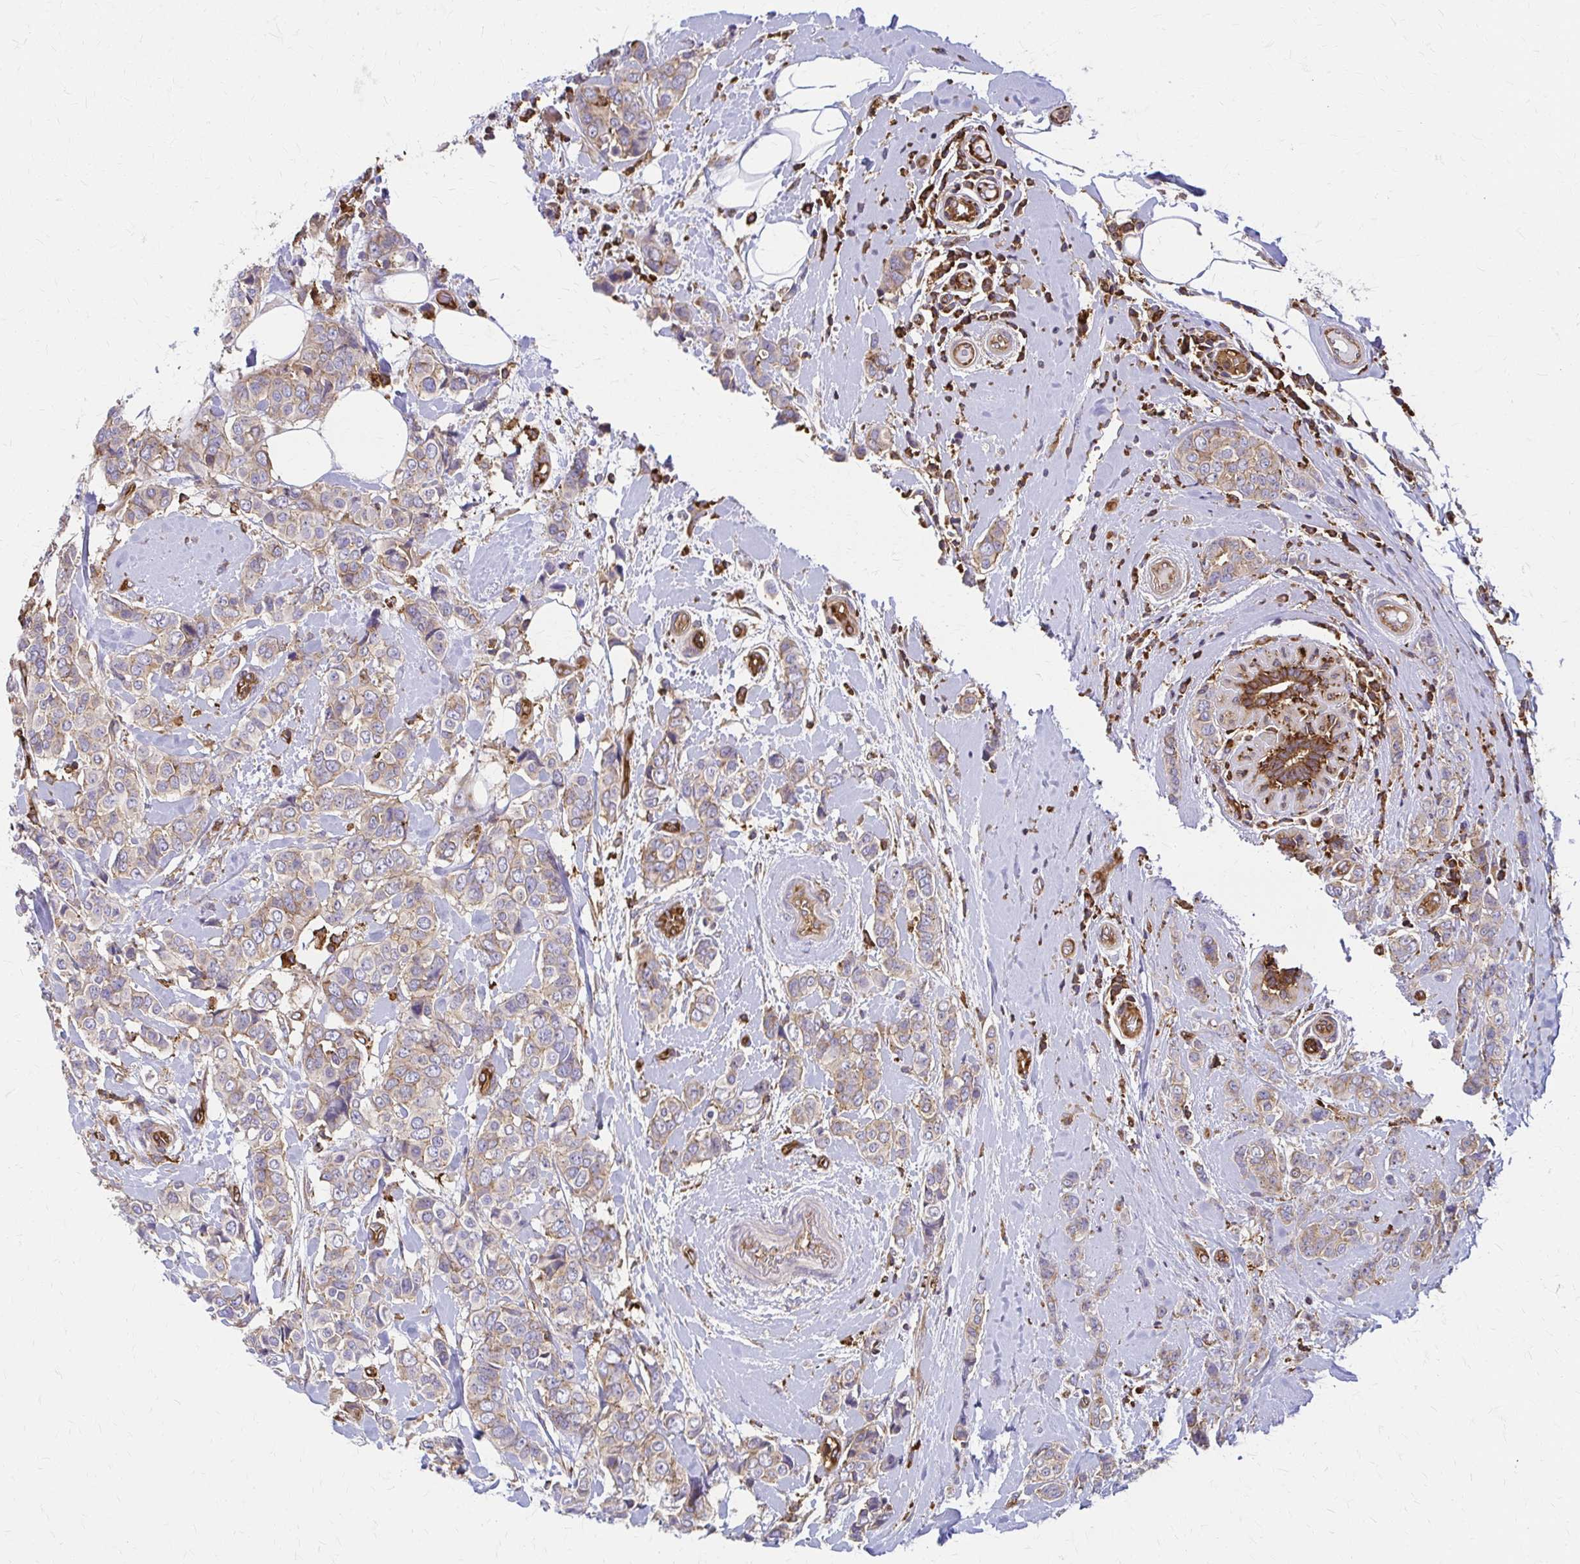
{"staining": {"intensity": "weak", "quantity": ">75%", "location": "cytoplasmic/membranous"}, "tissue": "breast cancer", "cell_type": "Tumor cells", "image_type": "cancer", "snomed": [{"axis": "morphology", "description": "Lobular carcinoma"}, {"axis": "topography", "description": "Breast"}], "caption": "DAB (3,3'-diaminobenzidine) immunohistochemical staining of breast cancer (lobular carcinoma) demonstrates weak cytoplasmic/membranous protein positivity in about >75% of tumor cells.", "gene": "WASF2", "patient": {"sex": "female", "age": 51}}